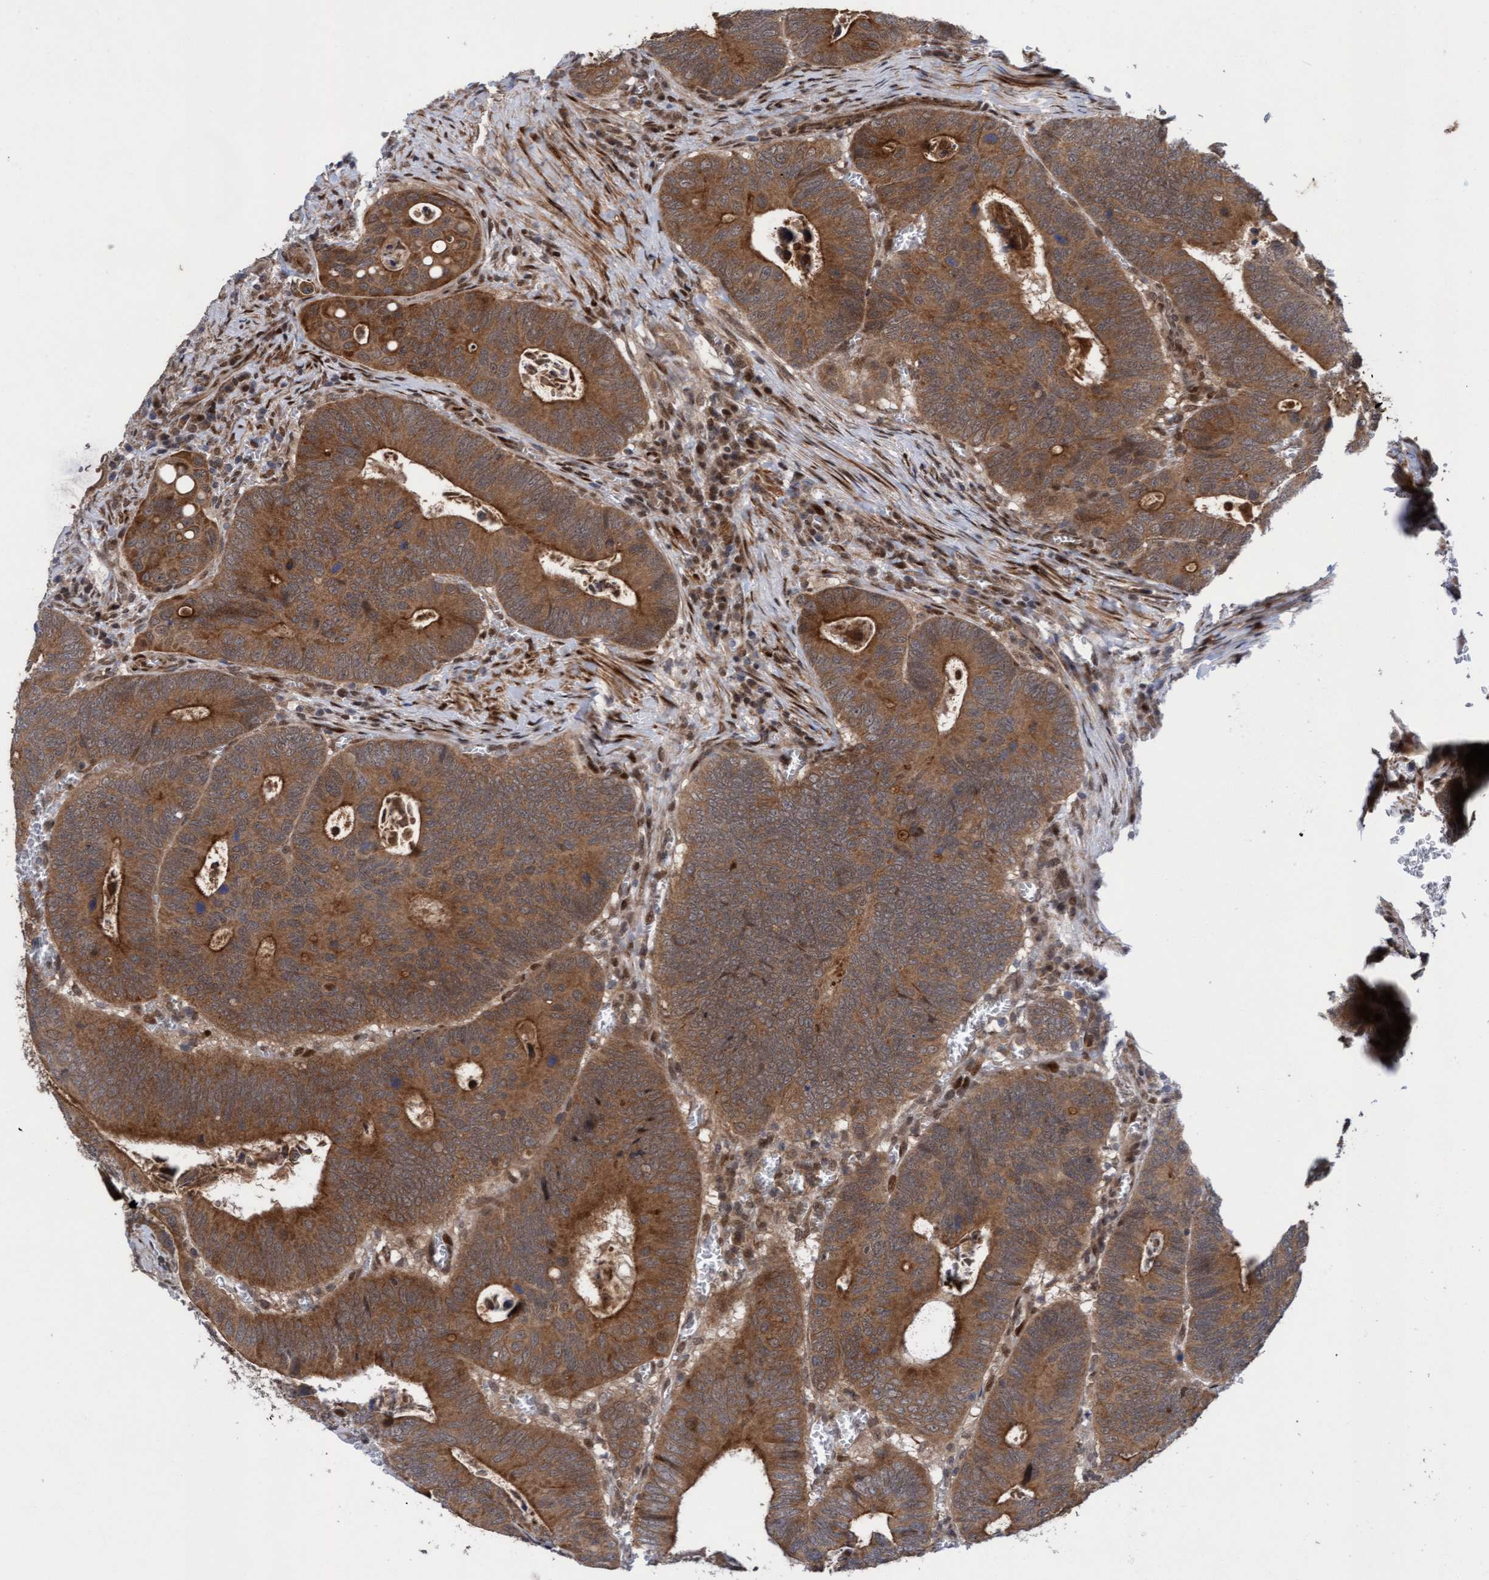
{"staining": {"intensity": "moderate", "quantity": ">75%", "location": "cytoplasmic/membranous"}, "tissue": "colorectal cancer", "cell_type": "Tumor cells", "image_type": "cancer", "snomed": [{"axis": "morphology", "description": "Inflammation, NOS"}, {"axis": "morphology", "description": "Adenocarcinoma, NOS"}, {"axis": "topography", "description": "Colon"}], "caption": "Immunohistochemistry (IHC) micrograph of neoplastic tissue: human adenocarcinoma (colorectal) stained using immunohistochemistry (IHC) displays medium levels of moderate protein expression localized specifically in the cytoplasmic/membranous of tumor cells, appearing as a cytoplasmic/membranous brown color.", "gene": "ITFG1", "patient": {"sex": "male", "age": 72}}